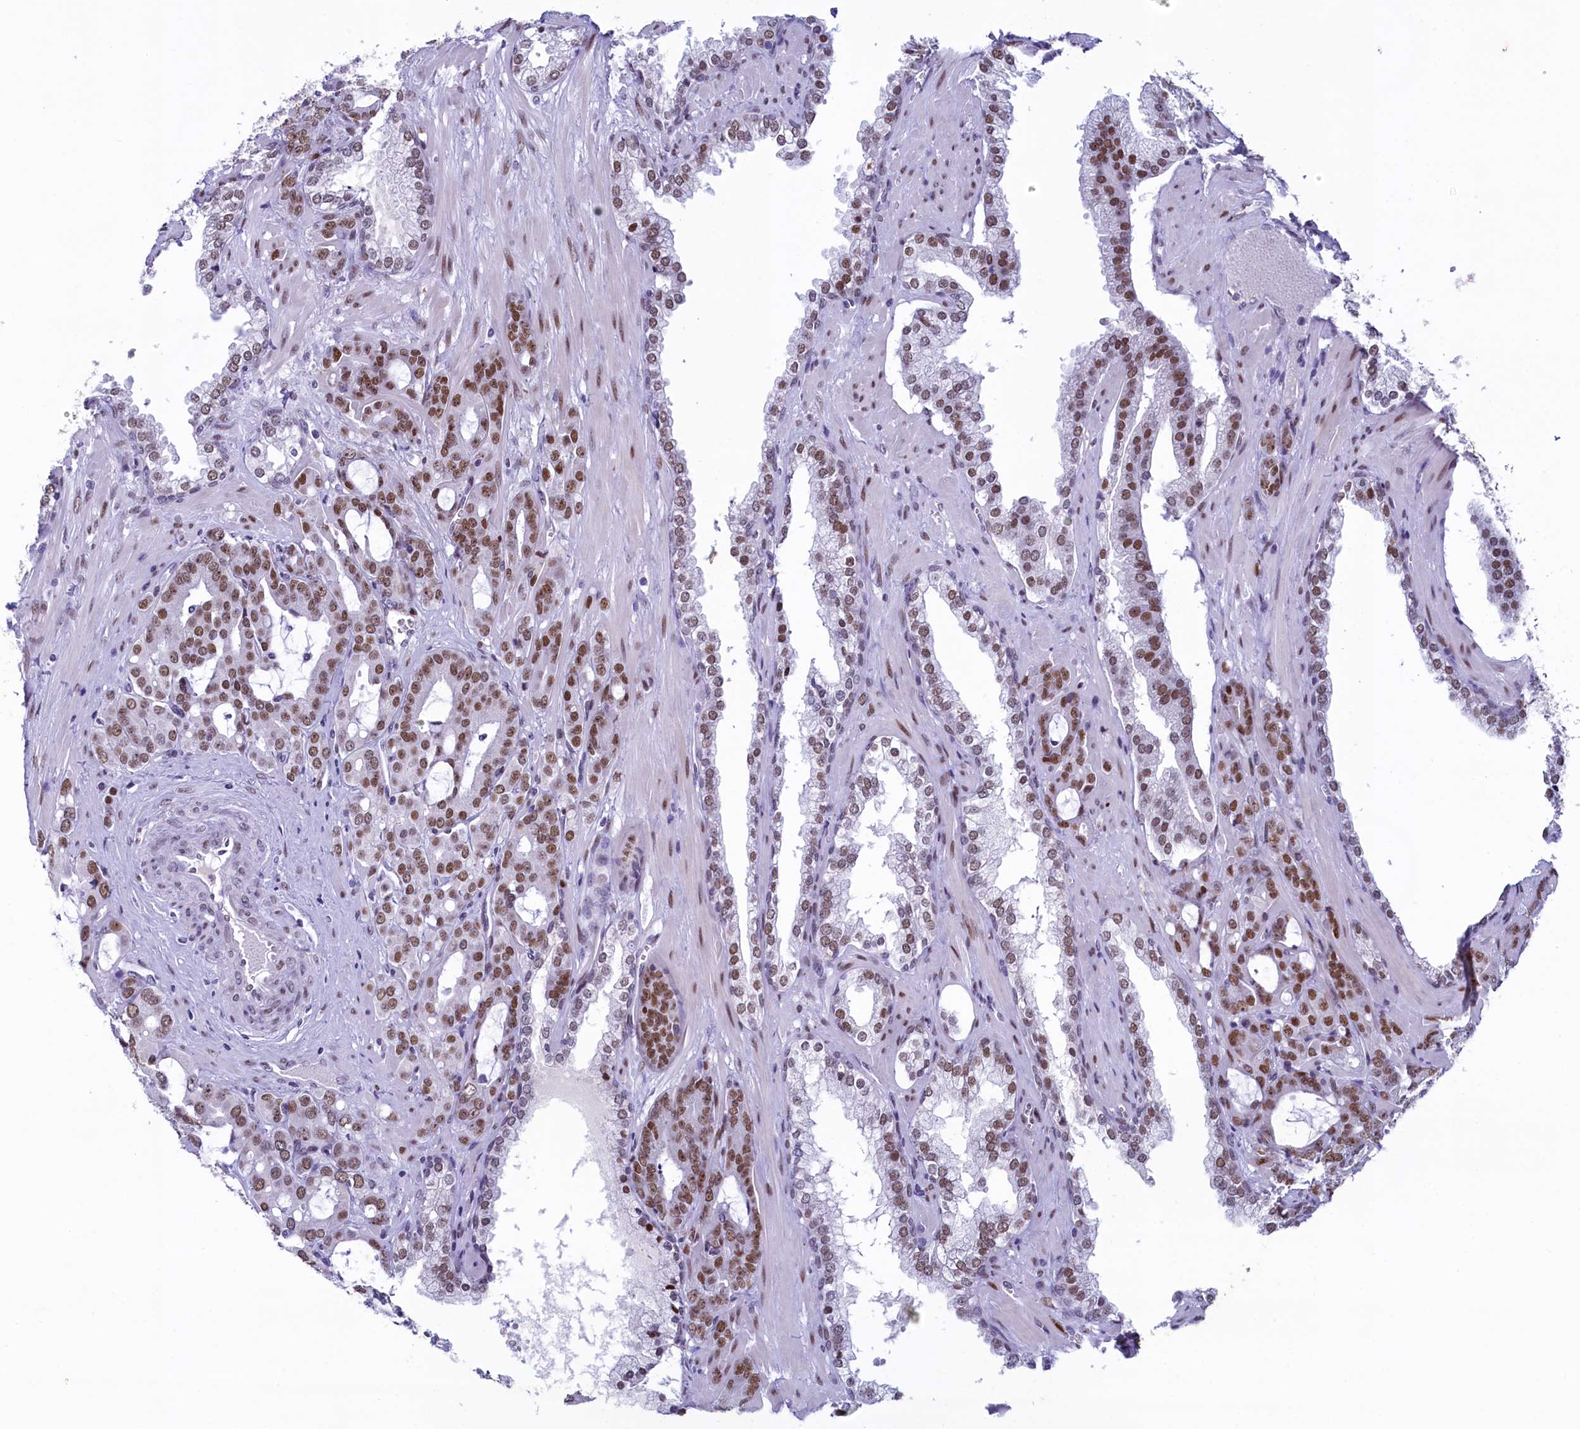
{"staining": {"intensity": "moderate", "quantity": ">75%", "location": "nuclear"}, "tissue": "prostate cancer", "cell_type": "Tumor cells", "image_type": "cancer", "snomed": [{"axis": "morphology", "description": "Adenocarcinoma, High grade"}, {"axis": "topography", "description": "Prostate"}], "caption": "Prostate adenocarcinoma (high-grade) stained for a protein displays moderate nuclear positivity in tumor cells.", "gene": "SUGP2", "patient": {"sex": "male", "age": 72}}